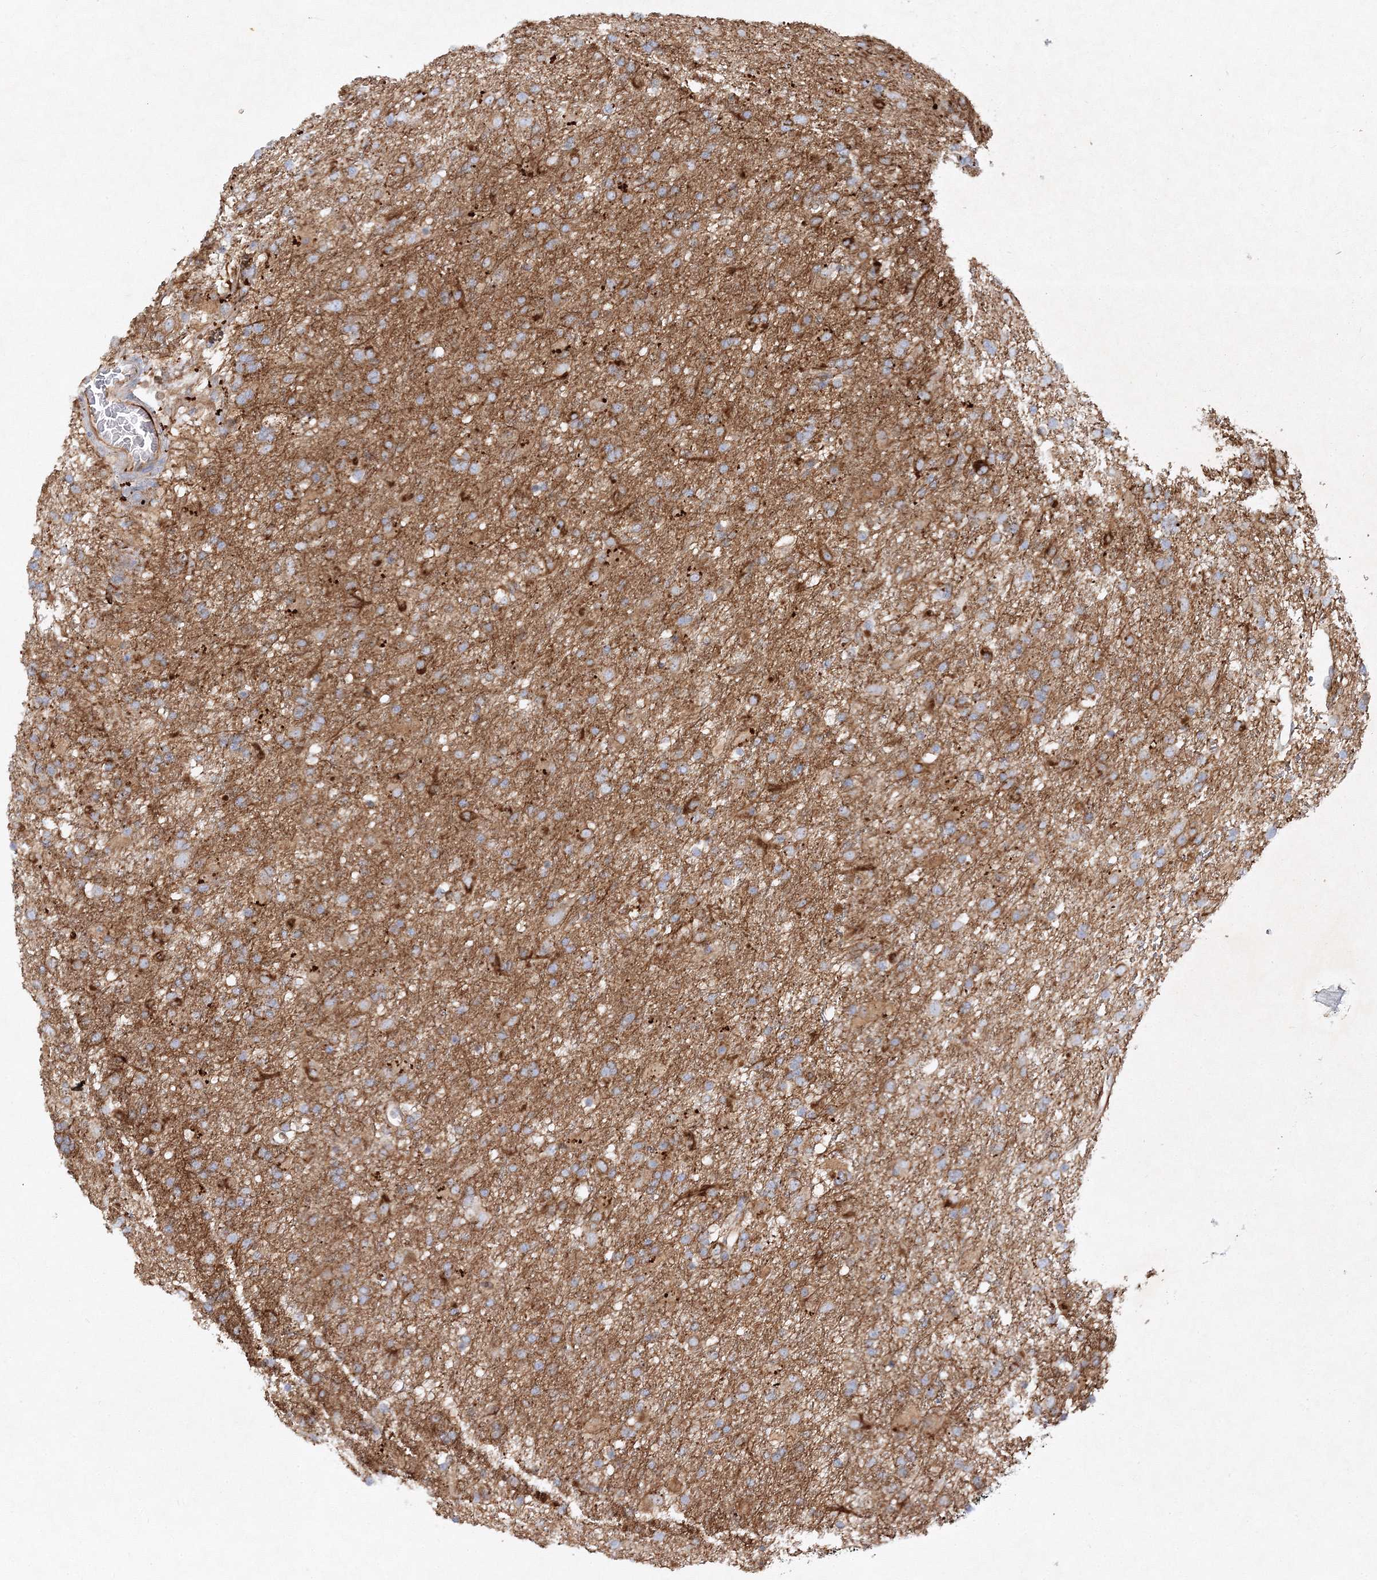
{"staining": {"intensity": "moderate", "quantity": ">75%", "location": "cytoplasmic/membranous"}, "tissue": "glioma", "cell_type": "Tumor cells", "image_type": "cancer", "snomed": [{"axis": "morphology", "description": "Glioma, malignant, Low grade"}, {"axis": "topography", "description": "Brain"}], "caption": "This image displays immunohistochemistry staining of malignant glioma (low-grade), with medium moderate cytoplasmic/membranous positivity in about >75% of tumor cells.", "gene": "WDR37", "patient": {"sex": "male", "age": 65}}